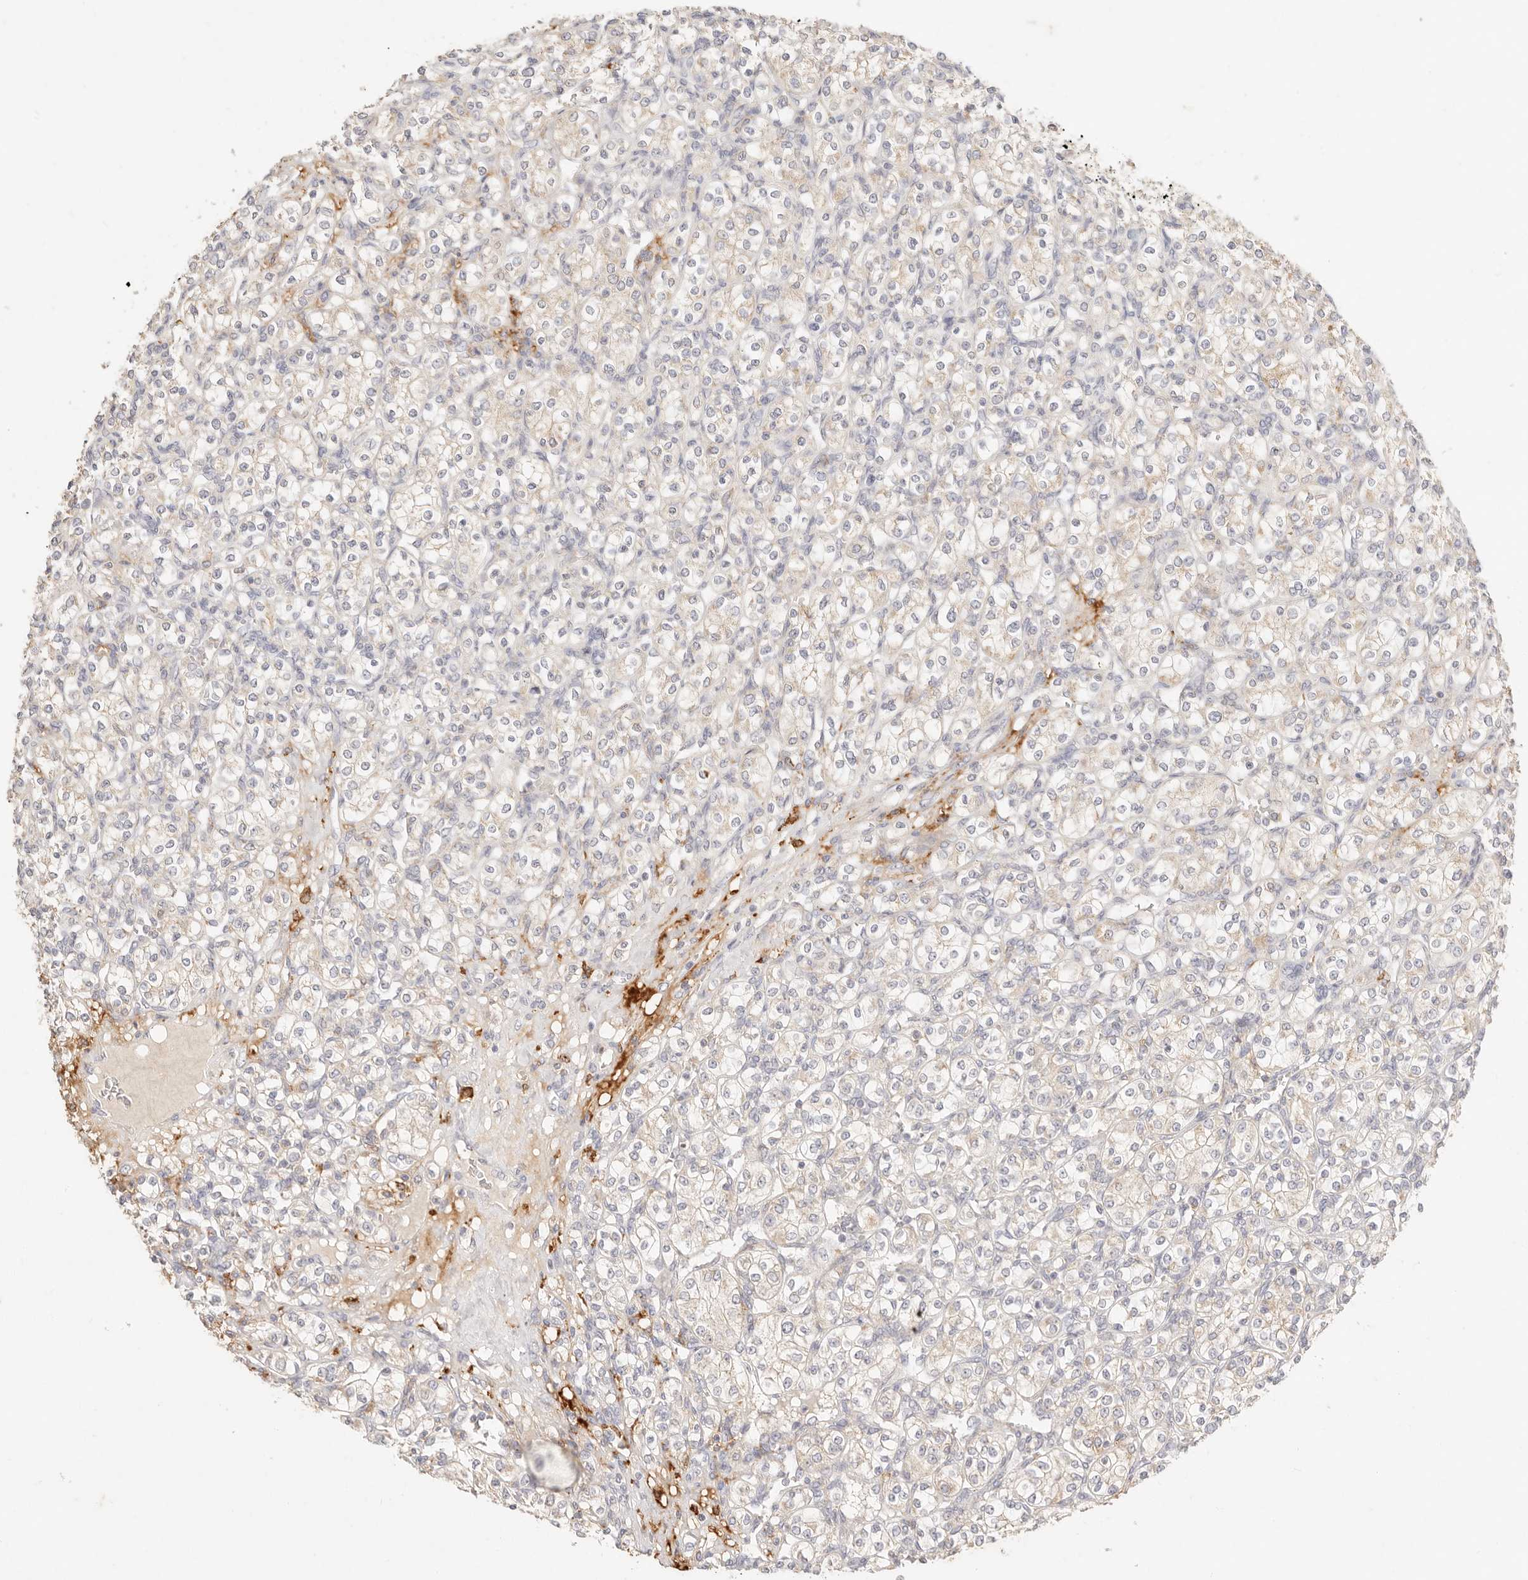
{"staining": {"intensity": "weak", "quantity": "<25%", "location": "cytoplasmic/membranous"}, "tissue": "renal cancer", "cell_type": "Tumor cells", "image_type": "cancer", "snomed": [{"axis": "morphology", "description": "Adenocarcinoma, NOS"}, {"axis": "topography", "description": "Kidney"}], "caption": "Protein analysis of renal cancer demonstrates no significant expression in tumor cells.", "gene": "HK2", "patient": {"sex": "male", "age": 77}}